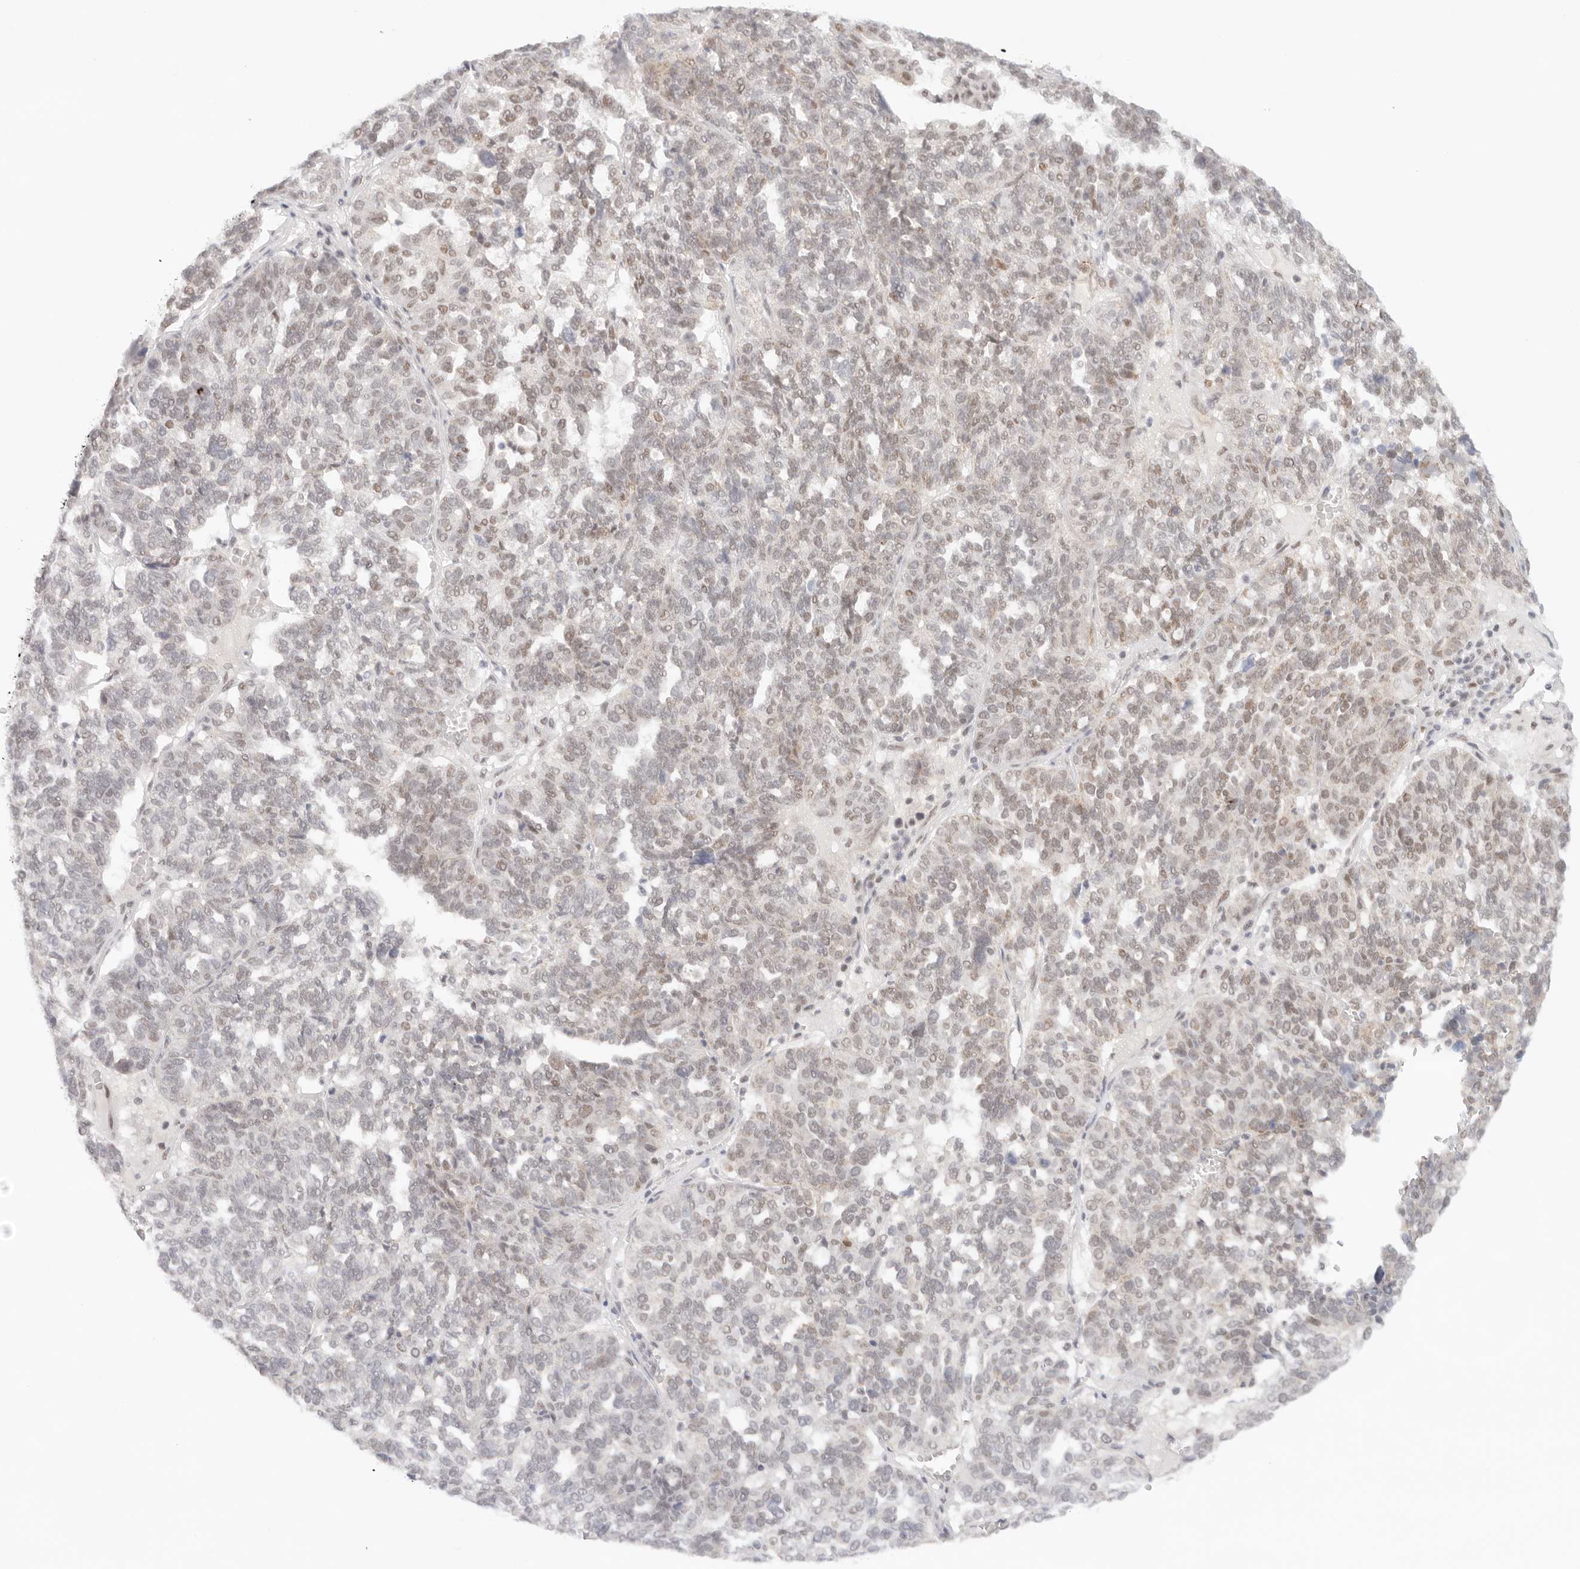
{"staining": {"intensity": "moderate", "quantity": "<25%", "location": "nuclear"}, "tissue": "ovarian cancer", "cell_type": "Tumor cells", "image_type": "cancer", "snomed": [{"axis": "morphology", "description": "Cystadenocarcinoma, serous, NOS"}, {"axis": "topography", "description": "Ovary"}], "caption": "Moderate nuclear staining for a protein is present in approximately <25% of tumor cells of serous cystadenocarcinoma (ovarian) using IHC.", "gene": "GTF2E2", "patient": {"sex": "female", "age": 59}}